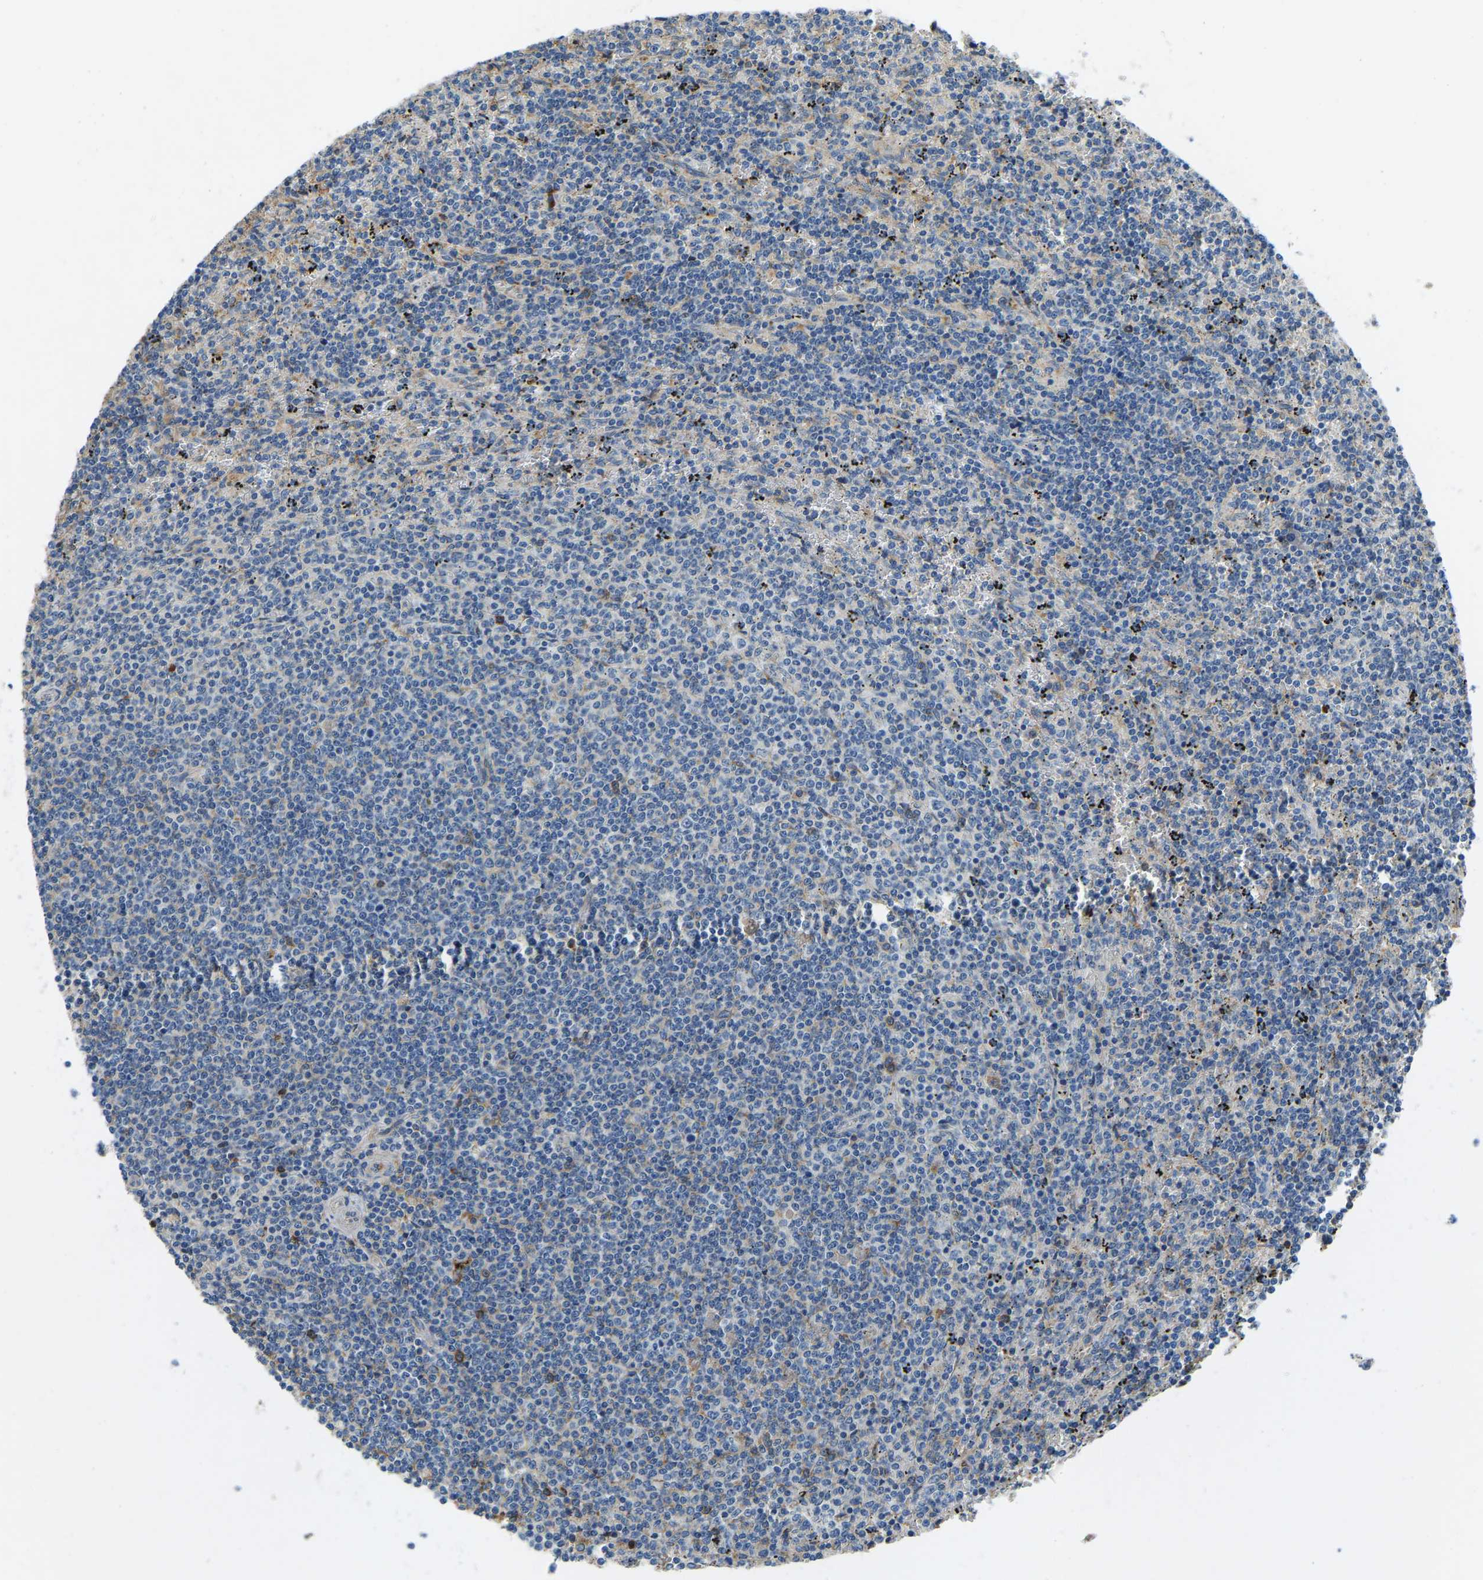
{"staining": {"intensity": "negative", "quantity": "none", "location": "none"}, "tissue": "lymphoma", "cell_type": "Tumor cells", "image_type": "cancer", "snomed": [{"axis": "morphology", "description": "Malignant lymphoma, non-Hodgkin's type, Low grade"}, {"axis": "topography", "description": "Spleen"}], "caption": "Tumor cells are negative for brown protein staining in malignant lymphoma, non-Hodgkin's type (low-grade).", "gene": "THBS4", "patient": {"sex": "female", "age": 50}}